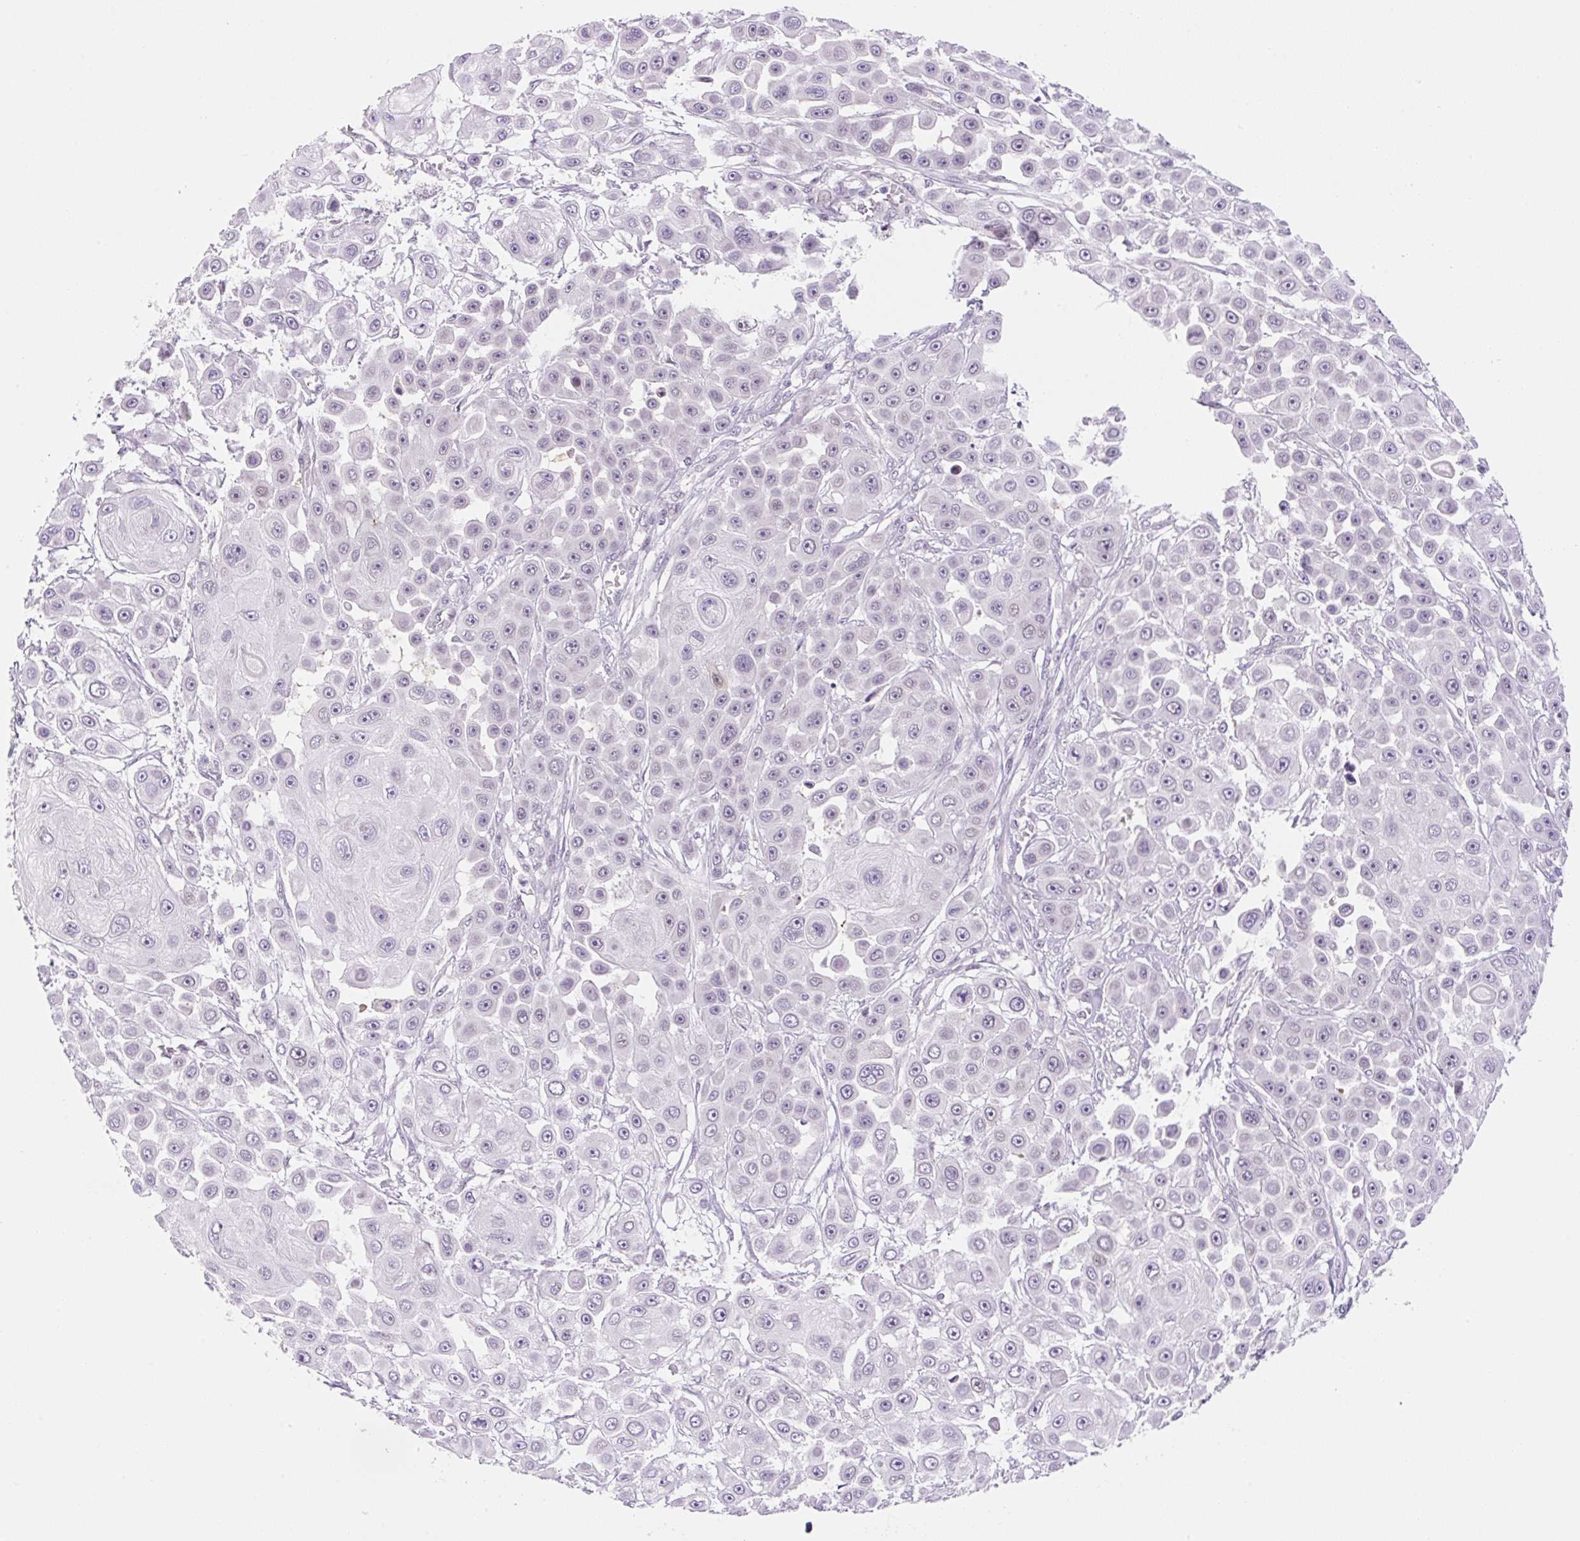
{"staining": {"intensity": "negative", "quantity": "none", "location": "none"}, "tissue": "skin cancer", "cell_type": "Tumor cells", "image_type": "cancer", "snomed": [{"axis": "morphology", "description": "Squamous cell carcinoma, NOS"}, {"axis": "topography", "description": "Skin"}], "caption": "DAB (3,3'-diaminobenzidine) immunohistochemical staining of human squamous cell carcinoma (skin) displays no significant expression in tumor cells.", "gene": "SYNE3", "patient": {"sex": "male", "age": 67}}